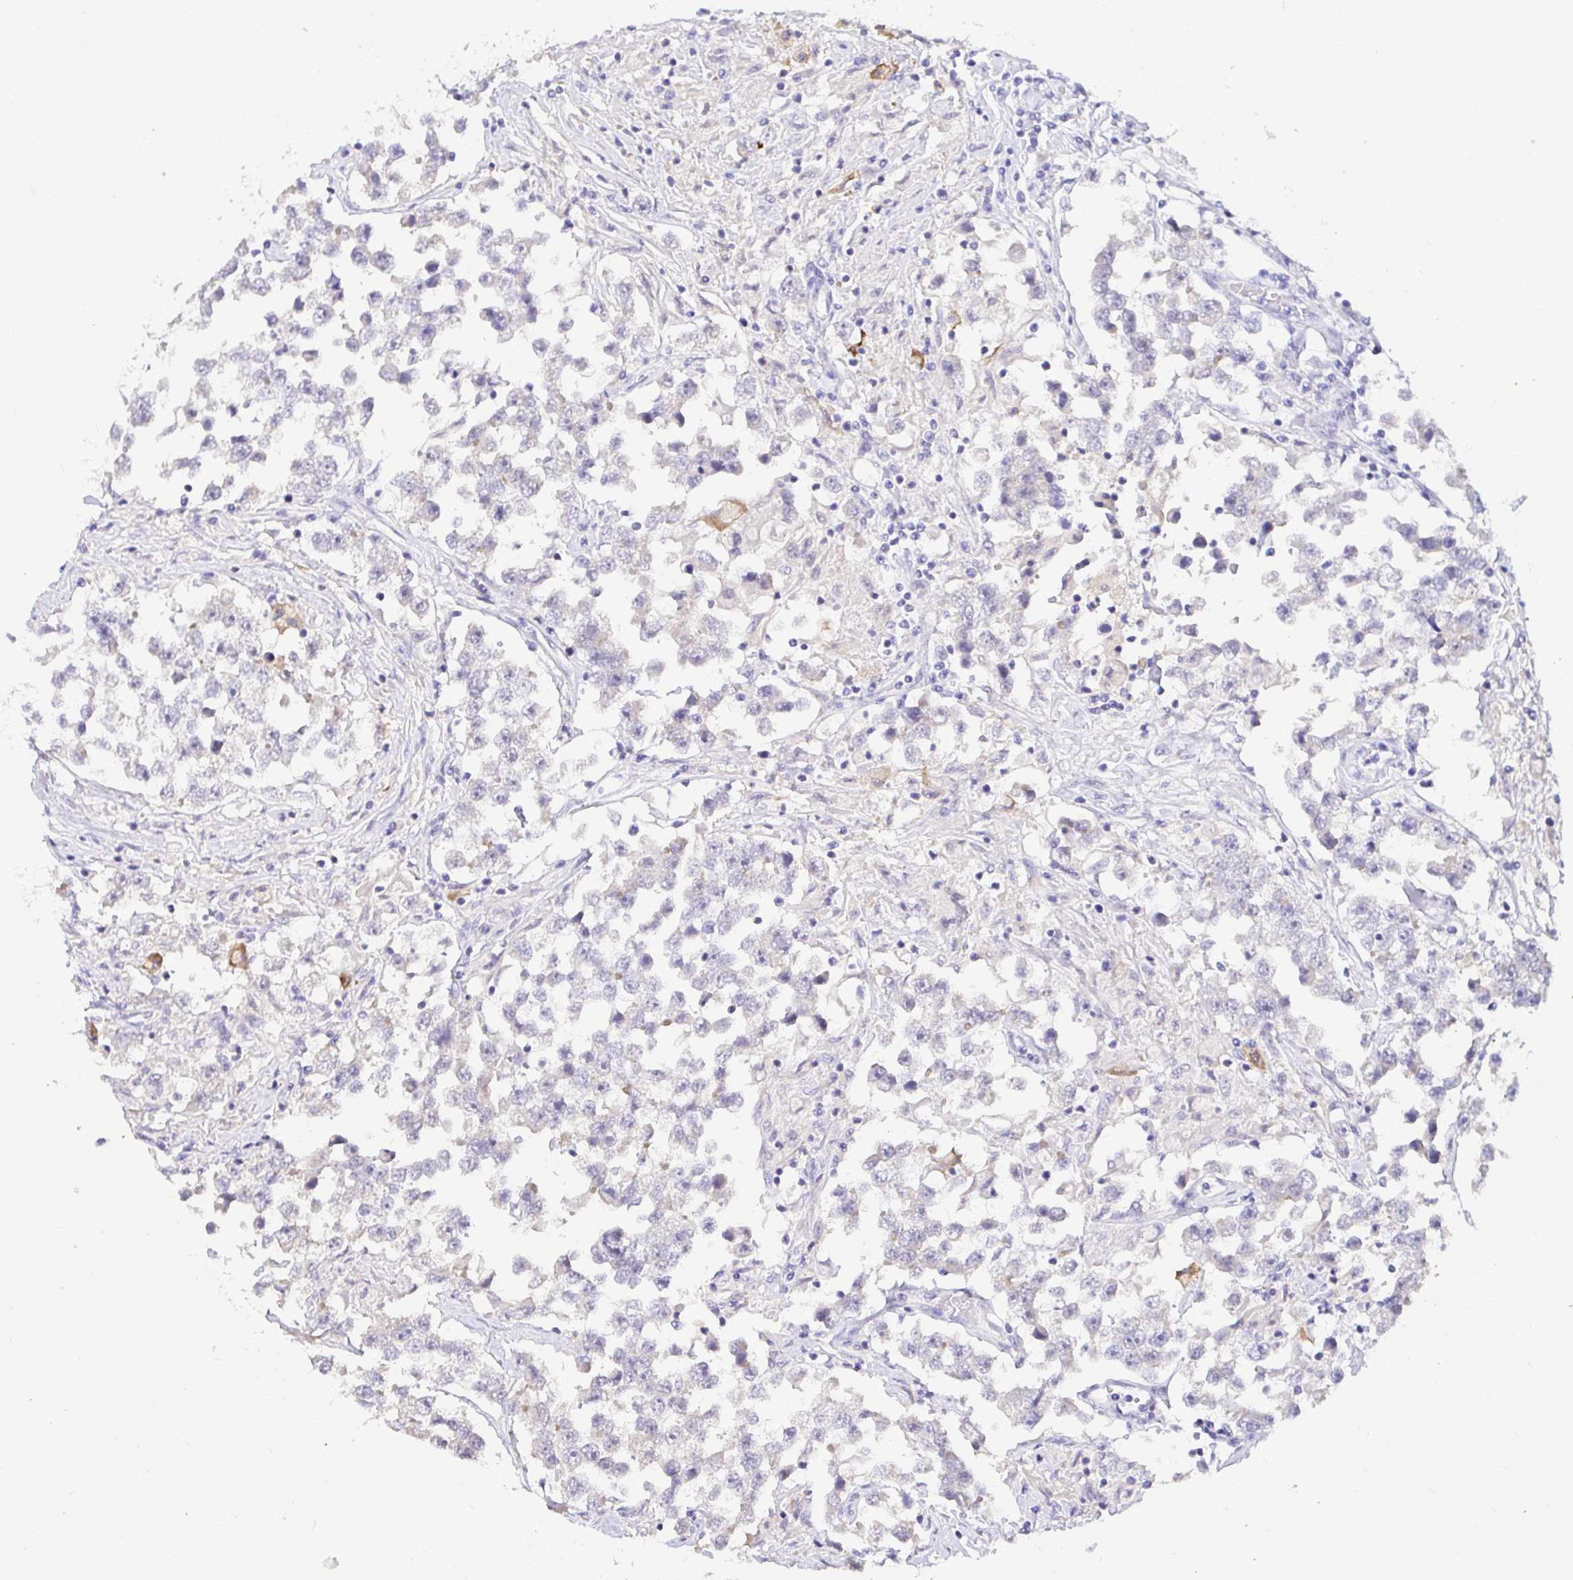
{"staining": {"intensity": "negative", "quantity": "none", "location": "none"}, "tissue": "testis cancer", "cell_type": "Tumor cells", "image_type": "cancer", "snomed": [{"axis": "morphology", "description": "Seminoma, NOS"}, {"axis": "topography", "description": "Testis"}], "caption": "Tumor cells are negative for protein expression in human seminoma (testis). (DAB immunohistochemistry (IHC), high magnification).", "gene": "CDO1", "patient": {"sex": "male", "age": 46}}